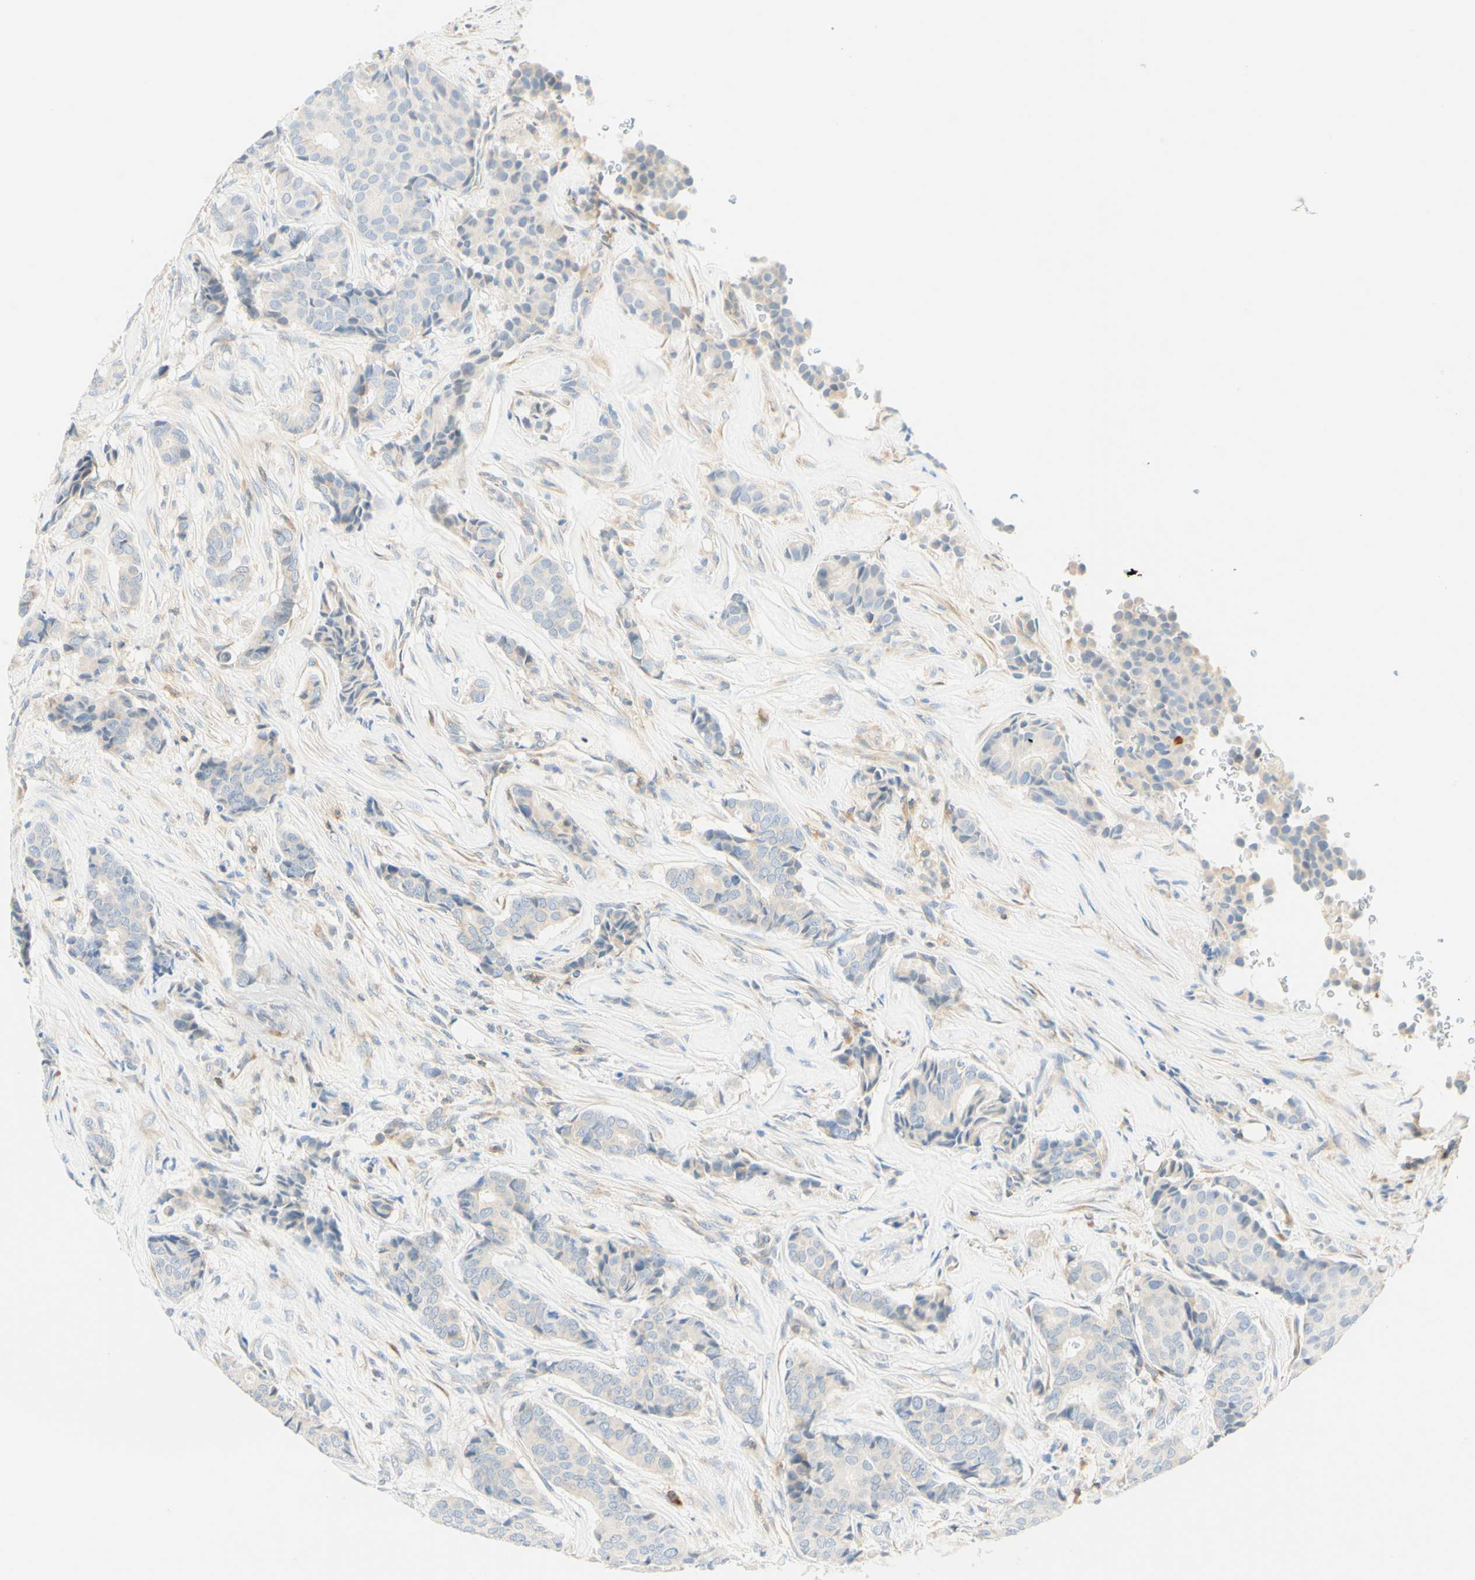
{"staining": {"intensity": "negative", "quantity": "none", "location": "none"}, "tissue": "breast cancer", "cell_type": "Tumor cells", "image_type": "cancer", "snomed": [{"axis": "morphology", "description": "Duct carcinoma"}, {"axis": "topography", "description": "Breast"}], "caption": "Tumor cells show no significant protein expression in breast intraductal carcinoma.", "gene": "LAT", "patient": {"sex": "female", "age": 75}}